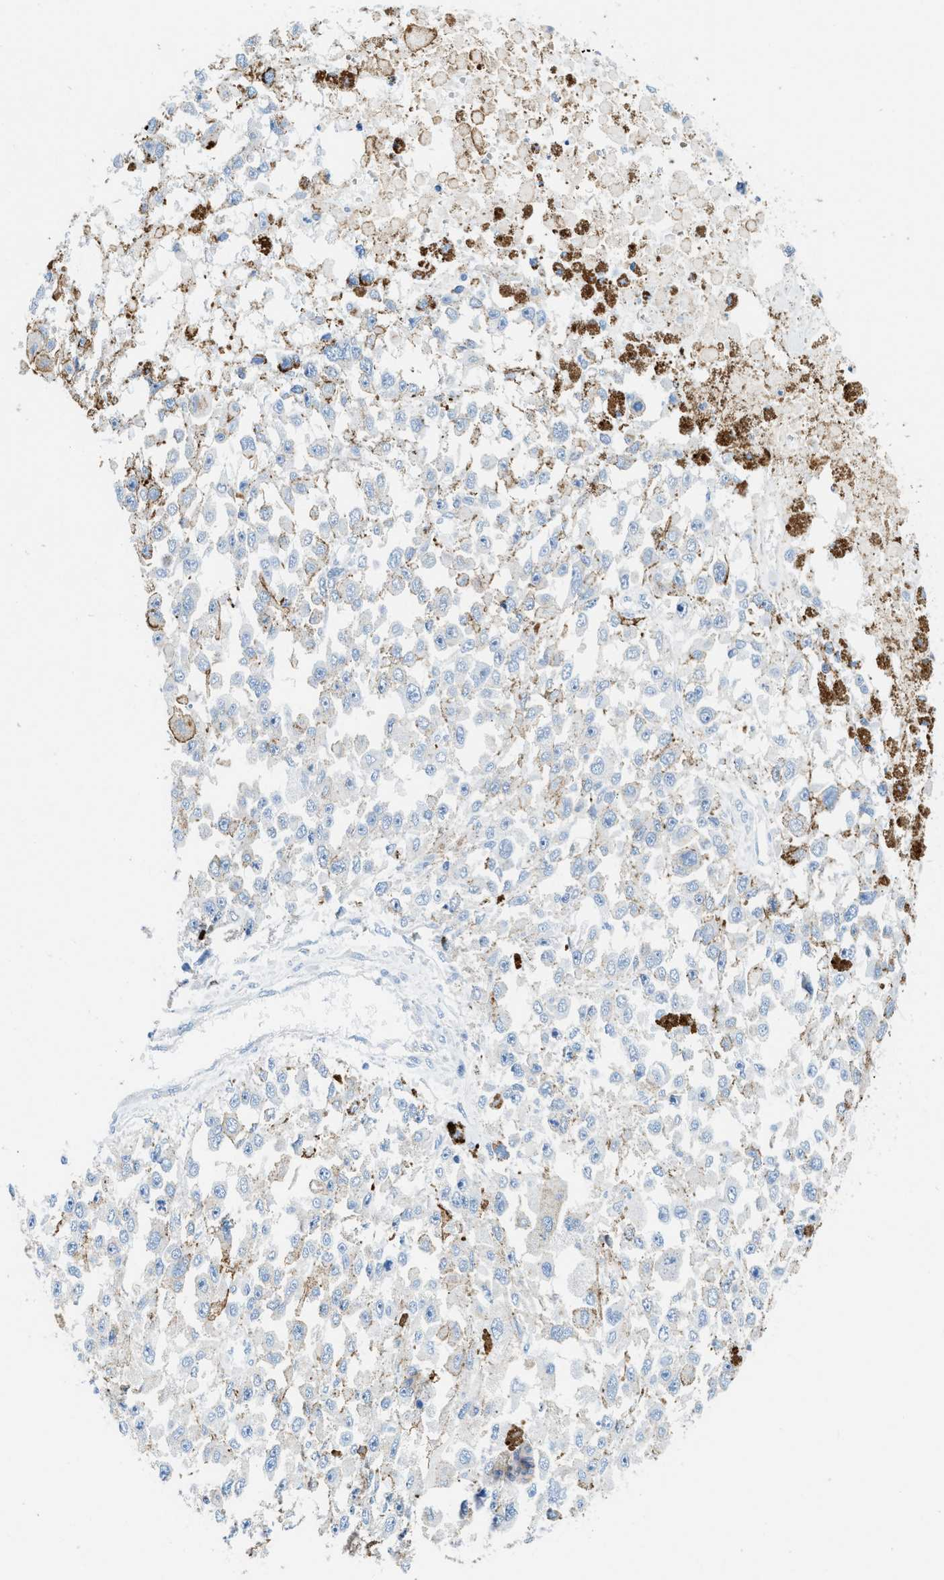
{"staining": {"intensity": "negative", "quantity": "none", "location": "none"}, "tissue": "melanoma", "cell_type": "Tumor cells", "image_type": "cancer", "snomed": [{"axis": "morphology", "description": "Malignant melanoma, Metastatic site"}, {"axis": "topography", "description": "Lymph node"}], "caption": "IHC of malignant melanoma (metastatic site) displays no expression in tumor cells.", "gene": "TSPAN3", "patient": {"sex": "male", "age": 59}}